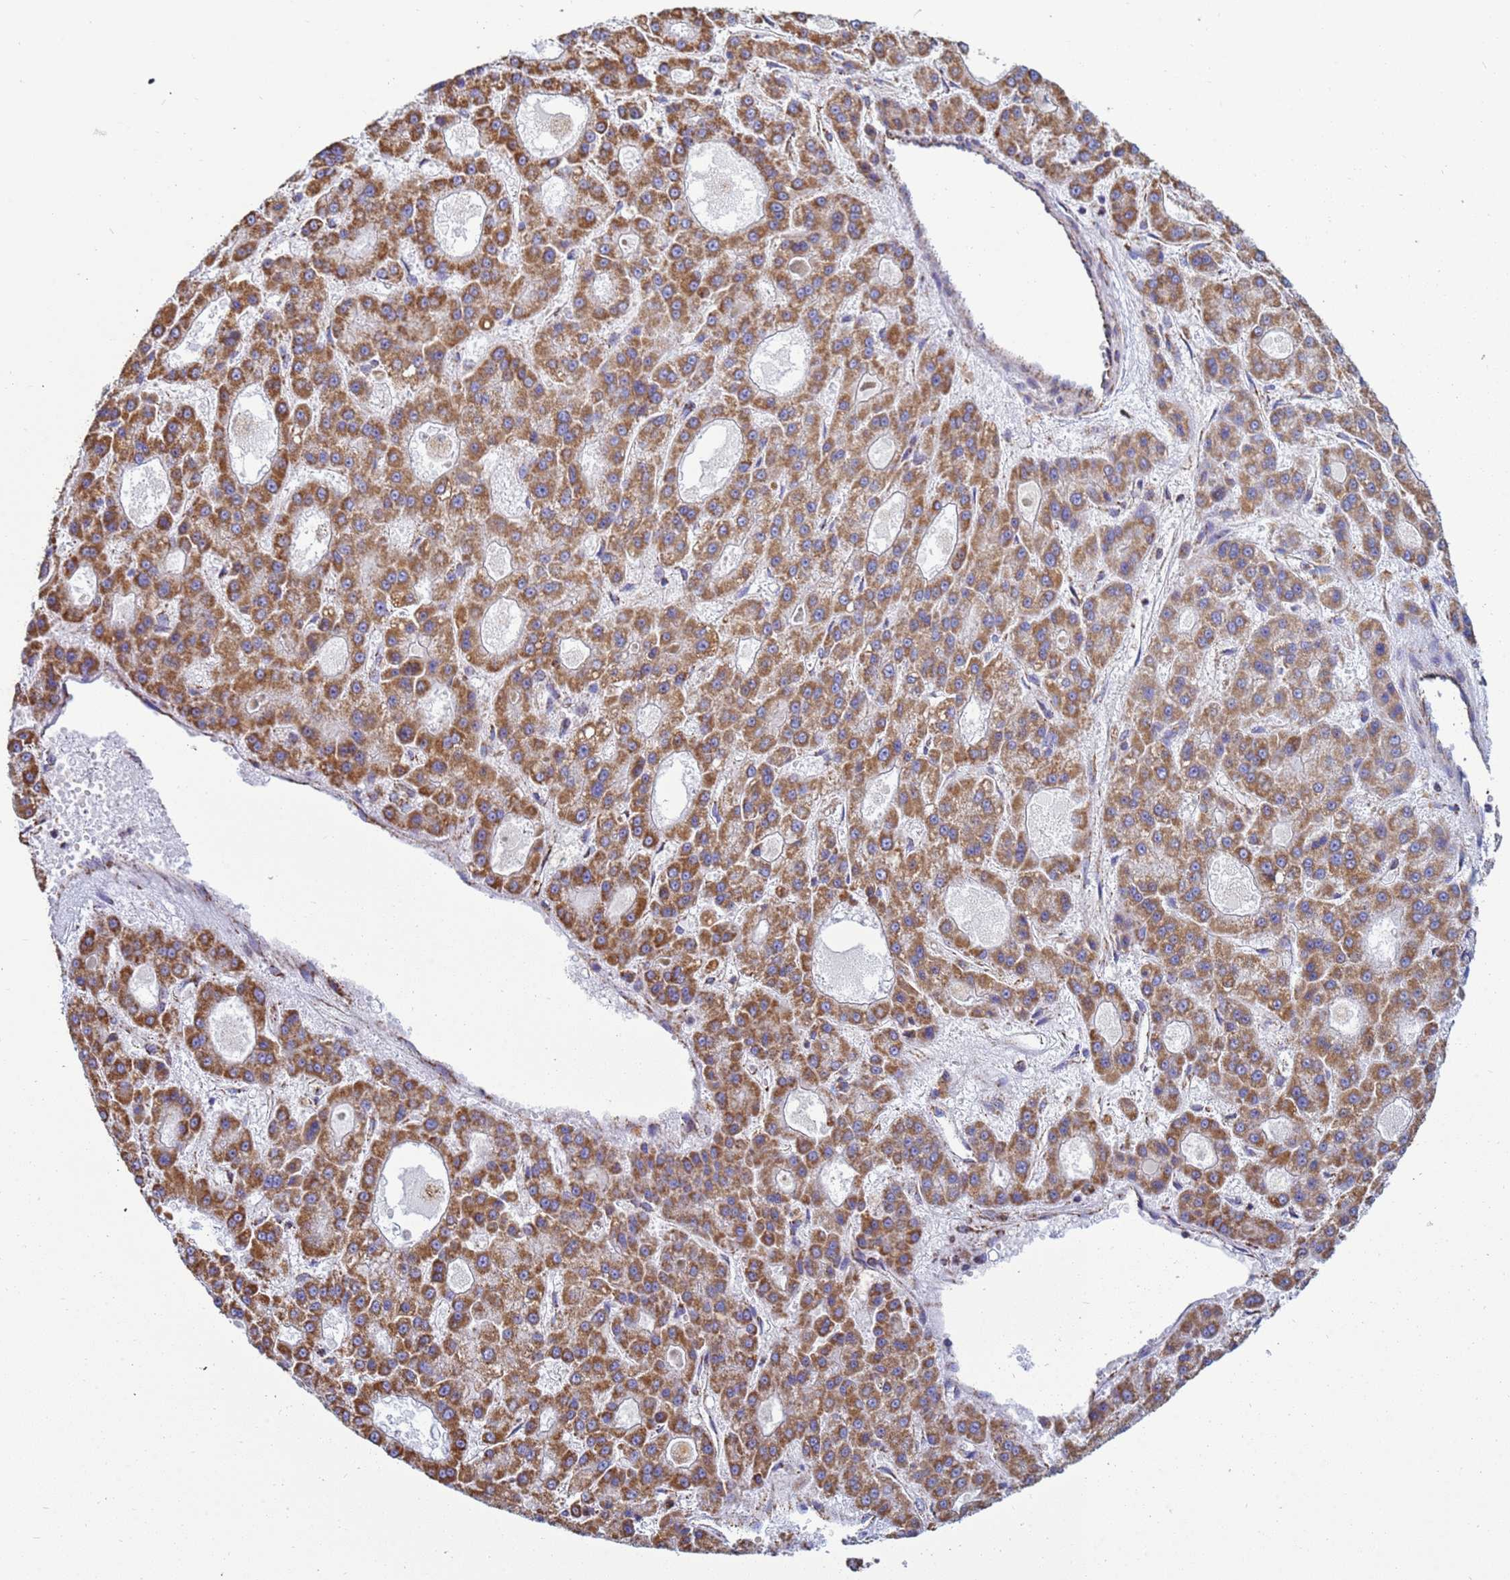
{"staining": {"intensity": "moderate", "quantity": ">75%", "location": "cytoplasmic/membranous"}, "tissue": "liver cancer", "cell_type": "Tumor cells", "image_type": "cancer", "snomed": [{"axis": "morphology", "description": "Carcinoma, Hepatocellular, NOS"}, {"axis": "topography", "description": "Liver"}], "caption": "Tumor cells exhibit medium levels of moderate cytoplasmic/membranous staining in approximately >75% of cells in liver hepatocellular carcinoma.", "gene": "COQ4", "patient": {"sex": "male", "age": 70}}